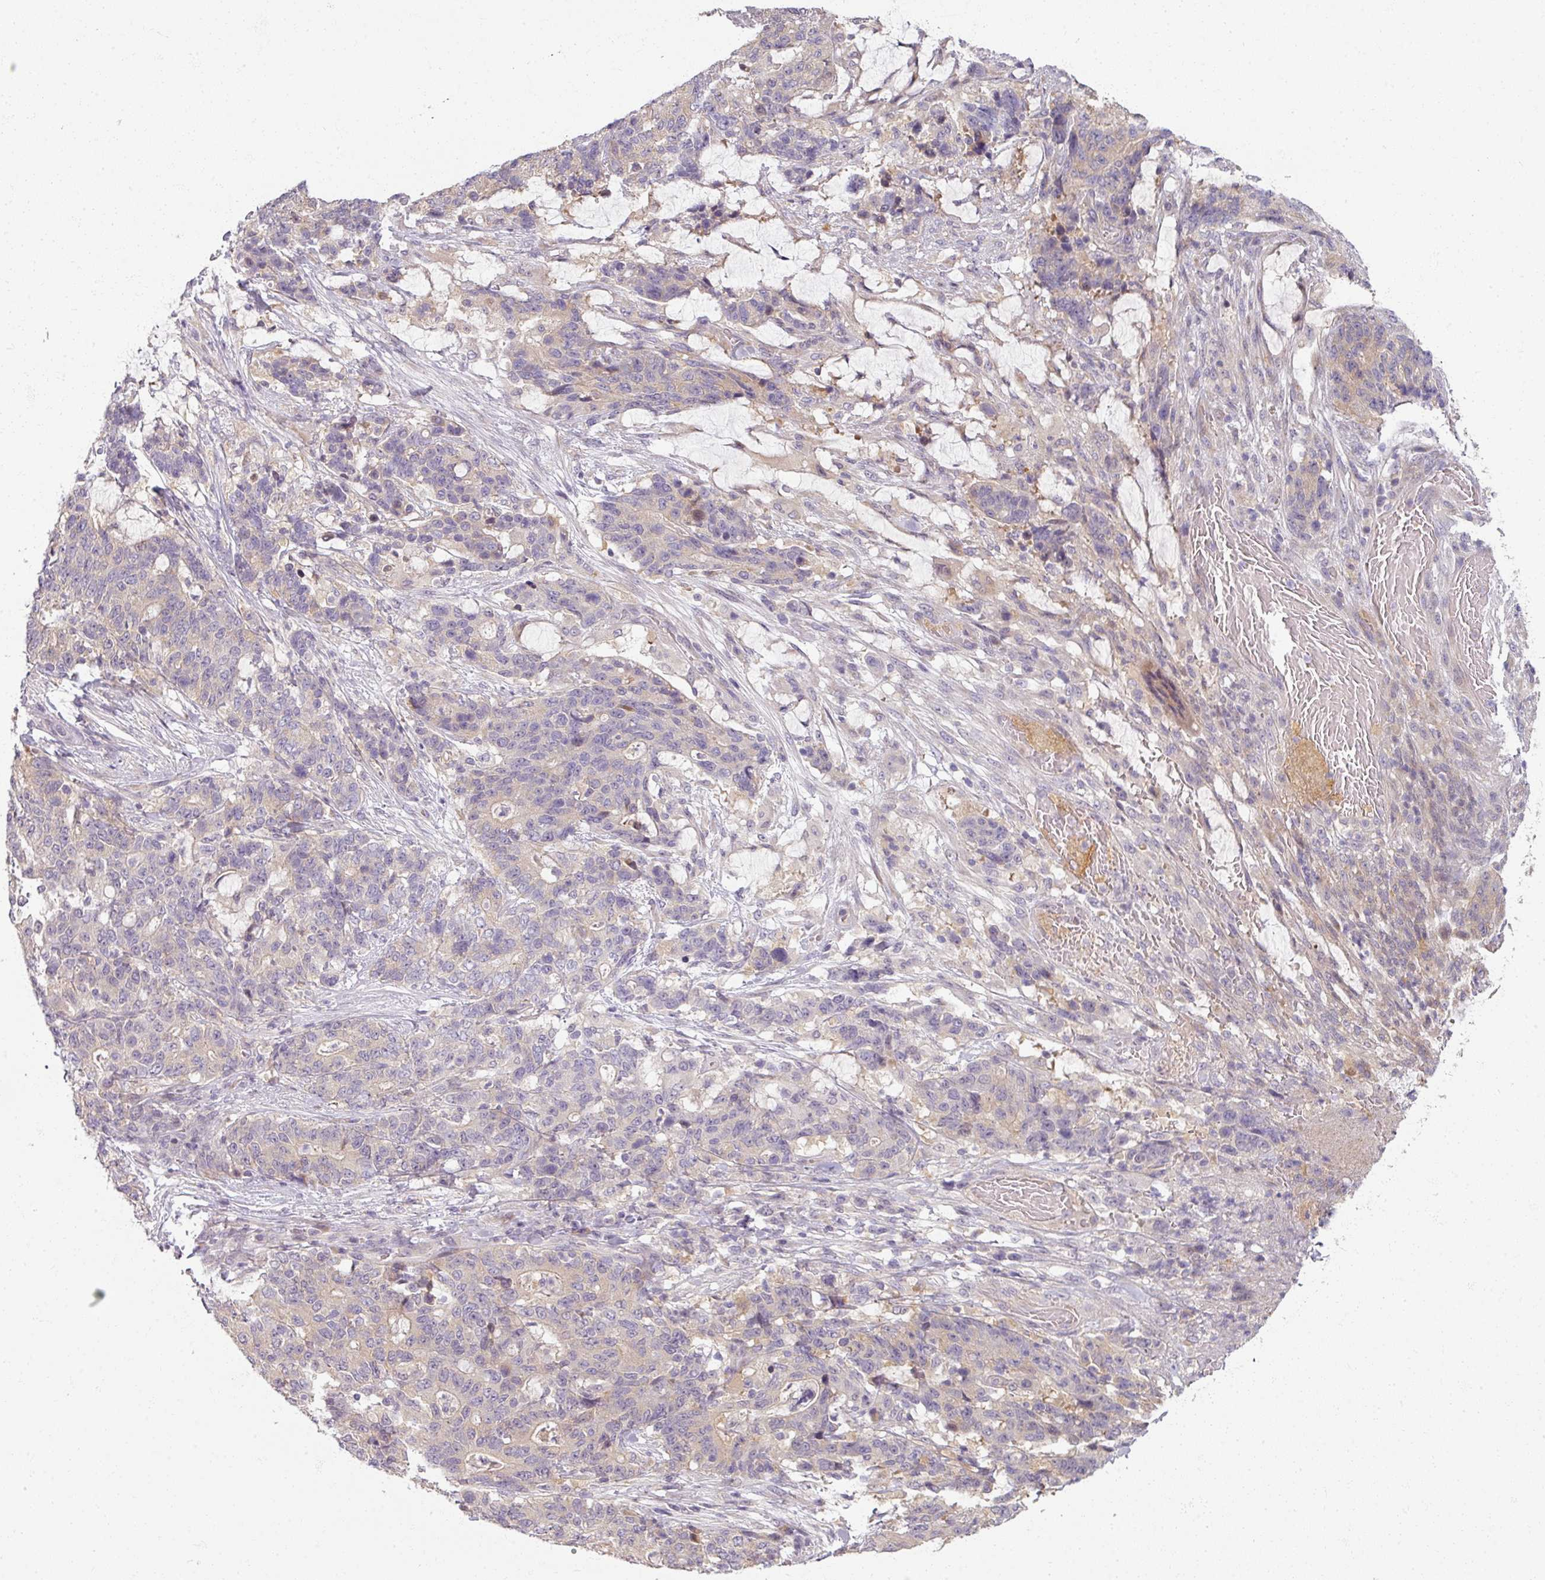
{"staining": {"intensity": "negative", "quantity": "none", "location": "none"}, "tissue": "stomach cancer", "cell_type": "Tumor cells", "image_type": "cancer", "snomed": [{"axis": "morphology", "description": "Normal tissue, NOS"}, {"axis": "morphology", "description": "Adenocarcinoma, NOS"}, {"axis": "topography", "description": "Stomach"}], "caption": "This image is of stomach cancer (adenocarcinoma) stained with IHC to label a protein in brown with the nuclei are counter-stained blue. There is no positivity in tumor cells.", "gene": "MYMK", "patient": {"sex": "female", "age": 64}}